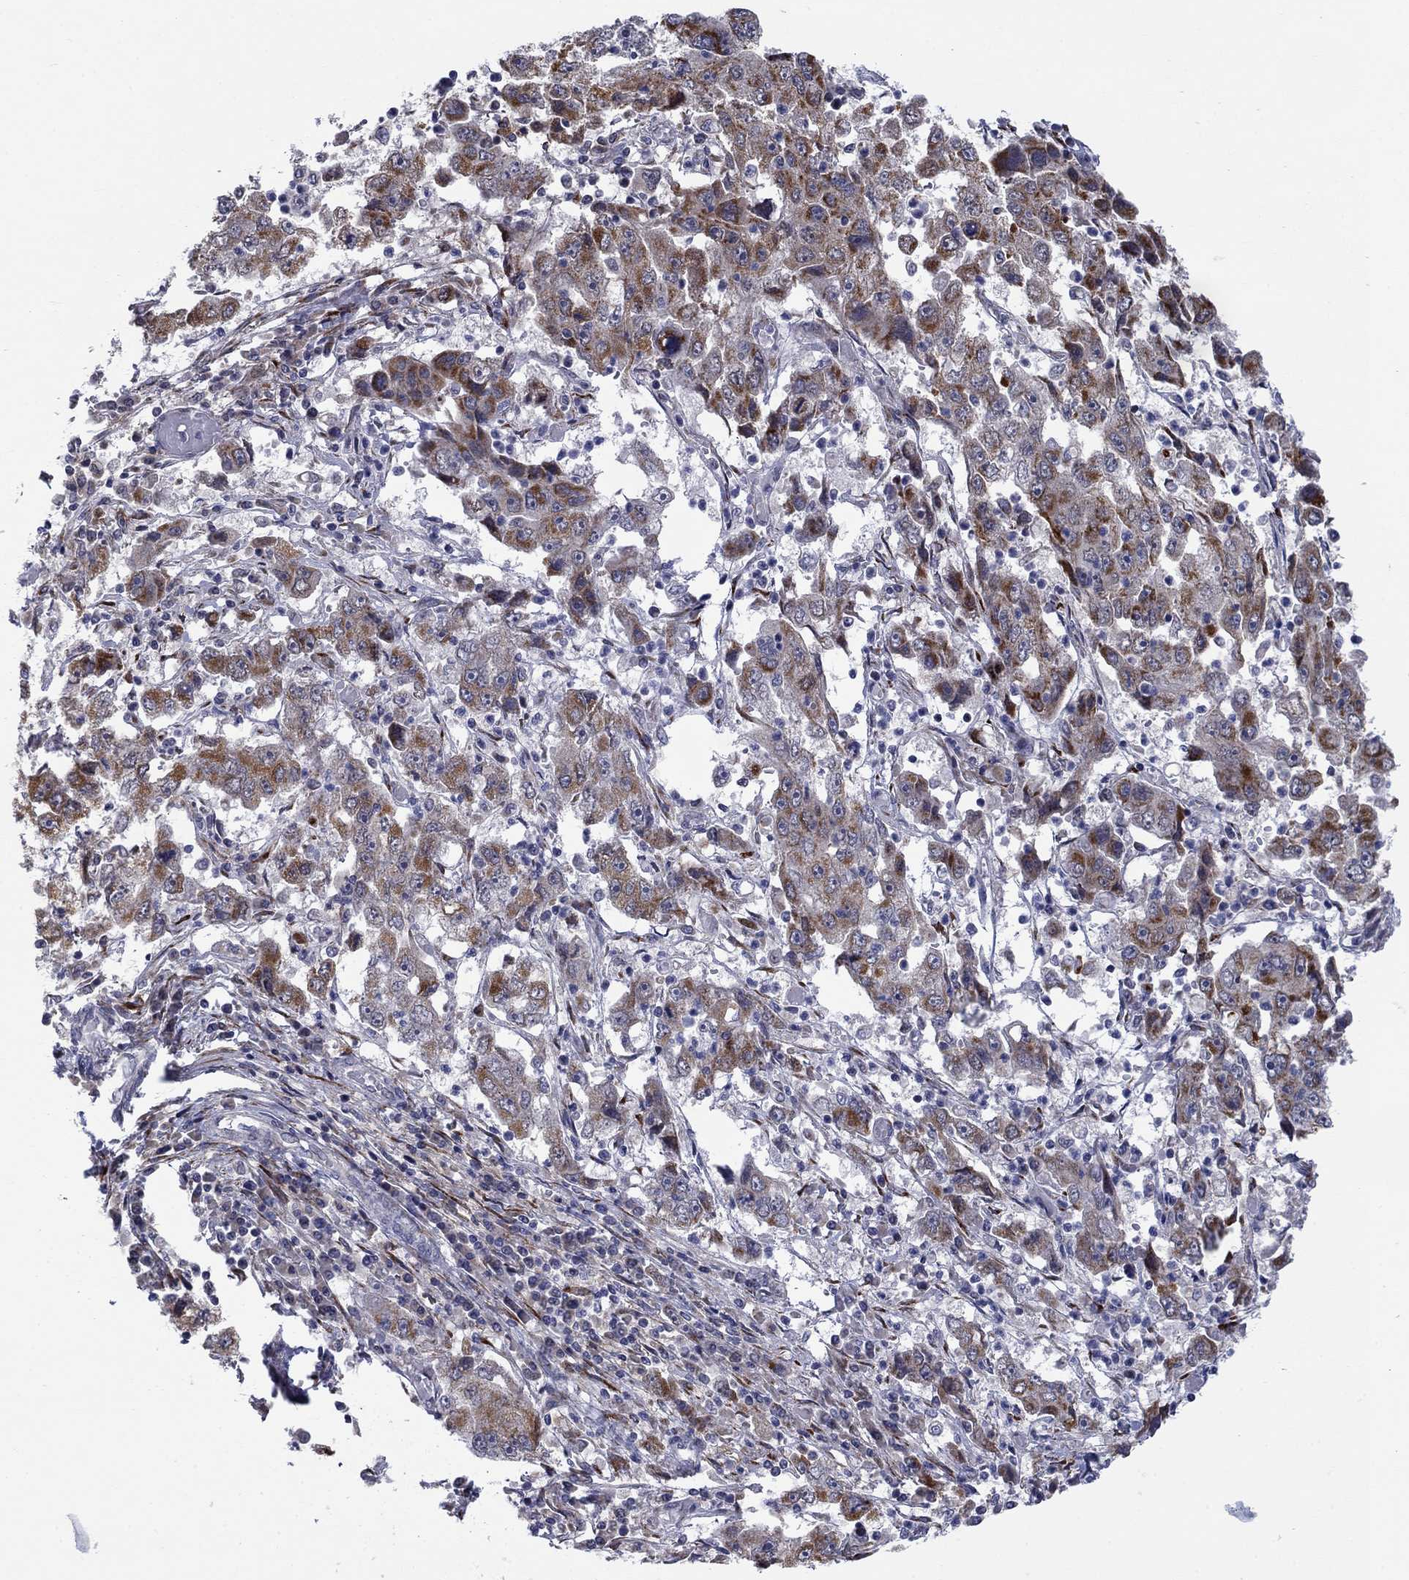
{"staining": {"intensity": "moderate", "quantity": ">75%", "location": "cytoplasmic/membranous"}, "tissue": "cervical cancer", "cell_type": "Tumor cells", "image_type": "cancer", "snomed": [{"axis": "morphology", "description": "Squamous cell carcinoma, NOS"}, {"axis": "topography", "description": "Cervix"}], "caption": "Immunohistochemistry (IHC) photomicrograph of human cervical cancer stained for a protein (brown), which shows medium levels of moderate cytoplasmic/membranous staining in about >75% of tumor cells.", "gene": "SLC35F2", "patient": {"sex": "female", "age": 36}}